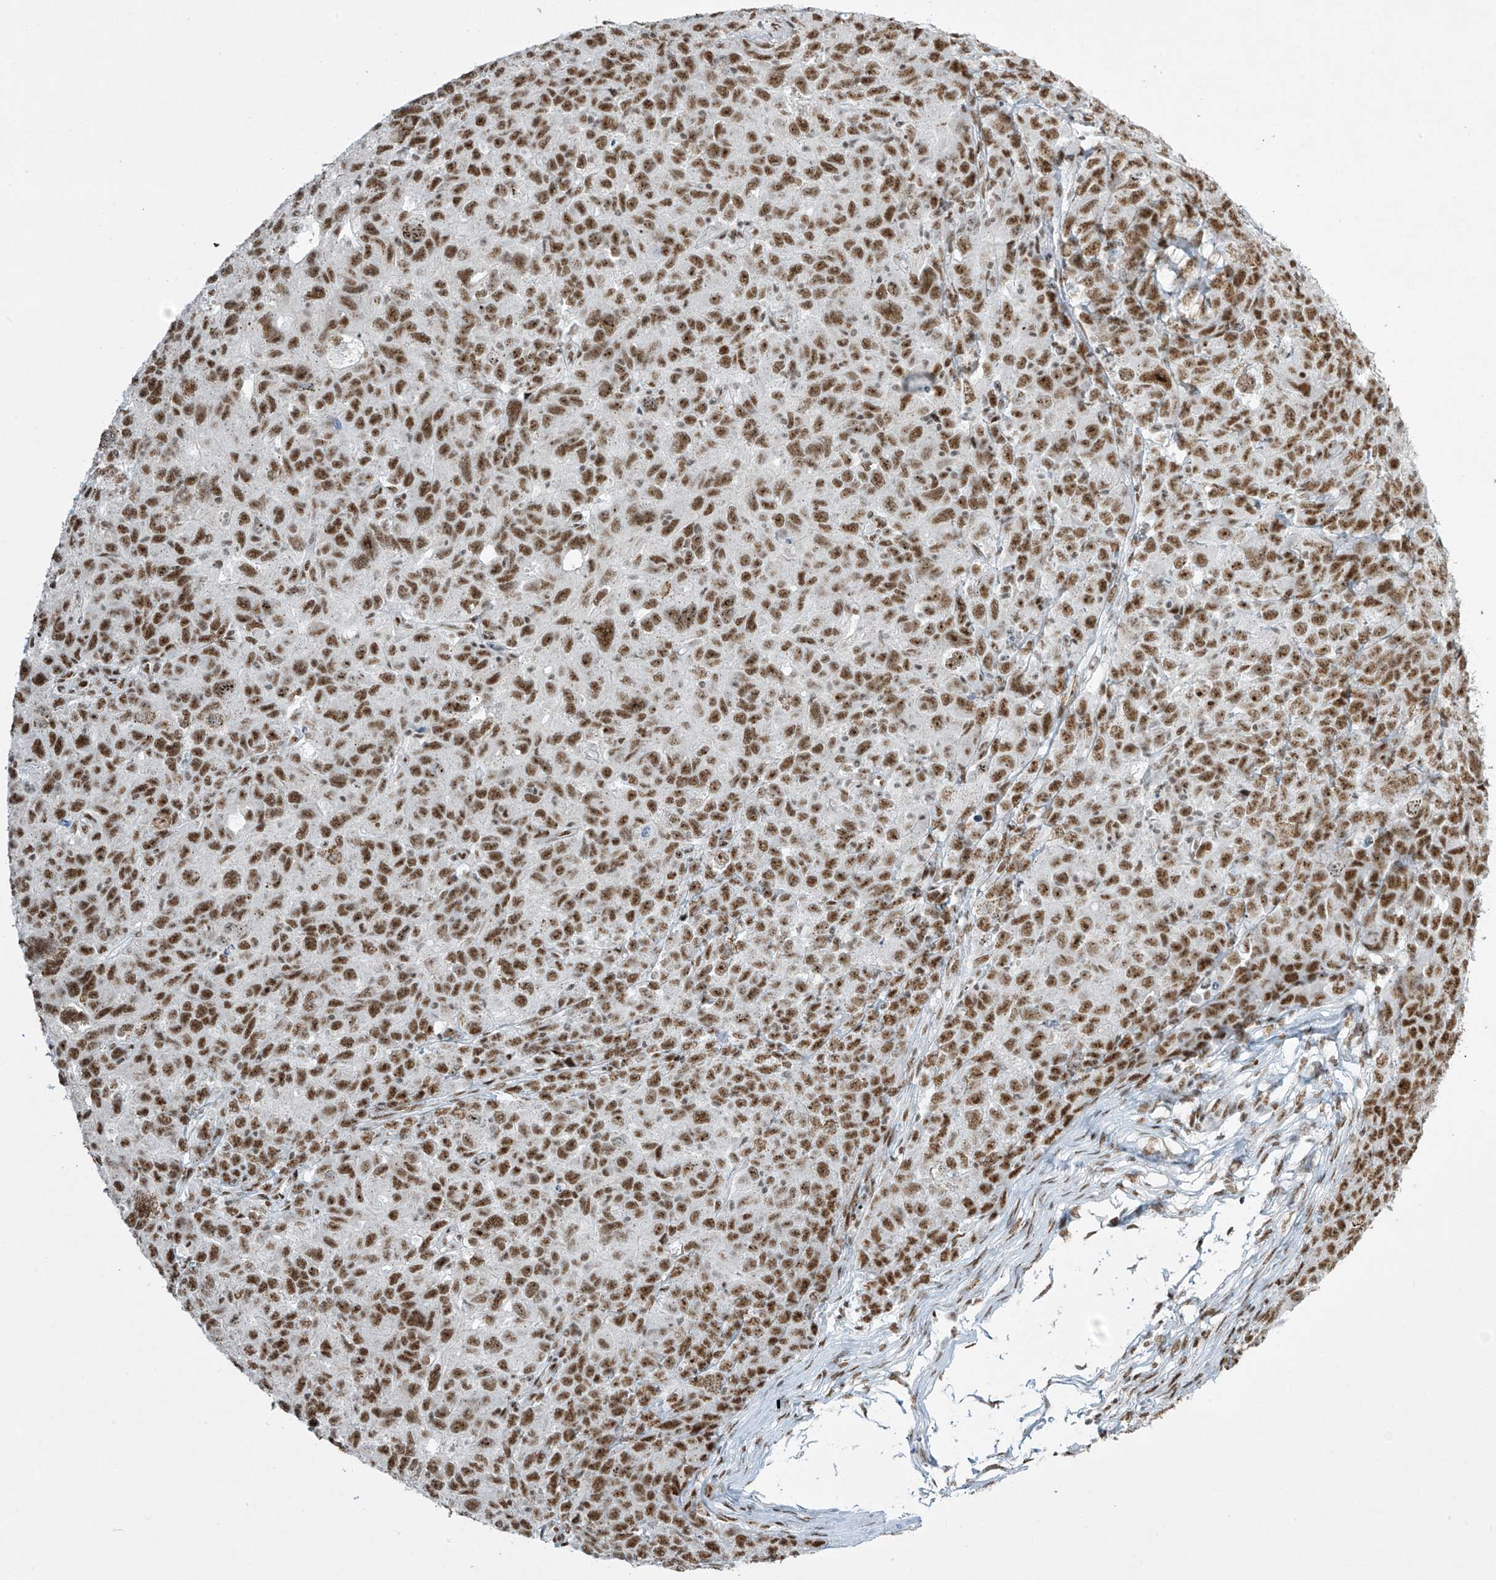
{"staining": {"intensity": "strong", "quantity": ">75%", "location": "nuclear"}, "tissue": "ovarian cancer", "cell_type": "Tumor cells", "image_type": "cancer", "snomed": [{"axis": "morphology", "description": "Carcinoma, endometroid"}, {"axis": "topography", "description": "Ovary"}], "caption": "There is high levels of strong nuclear positivity in tumor cells of endometroid carcinoma (ovarian), as demonstrated by immunohistochemical staining (brown color).", "gene": "MS4A6A", "patient": {"sex": "female", "age": 42}}